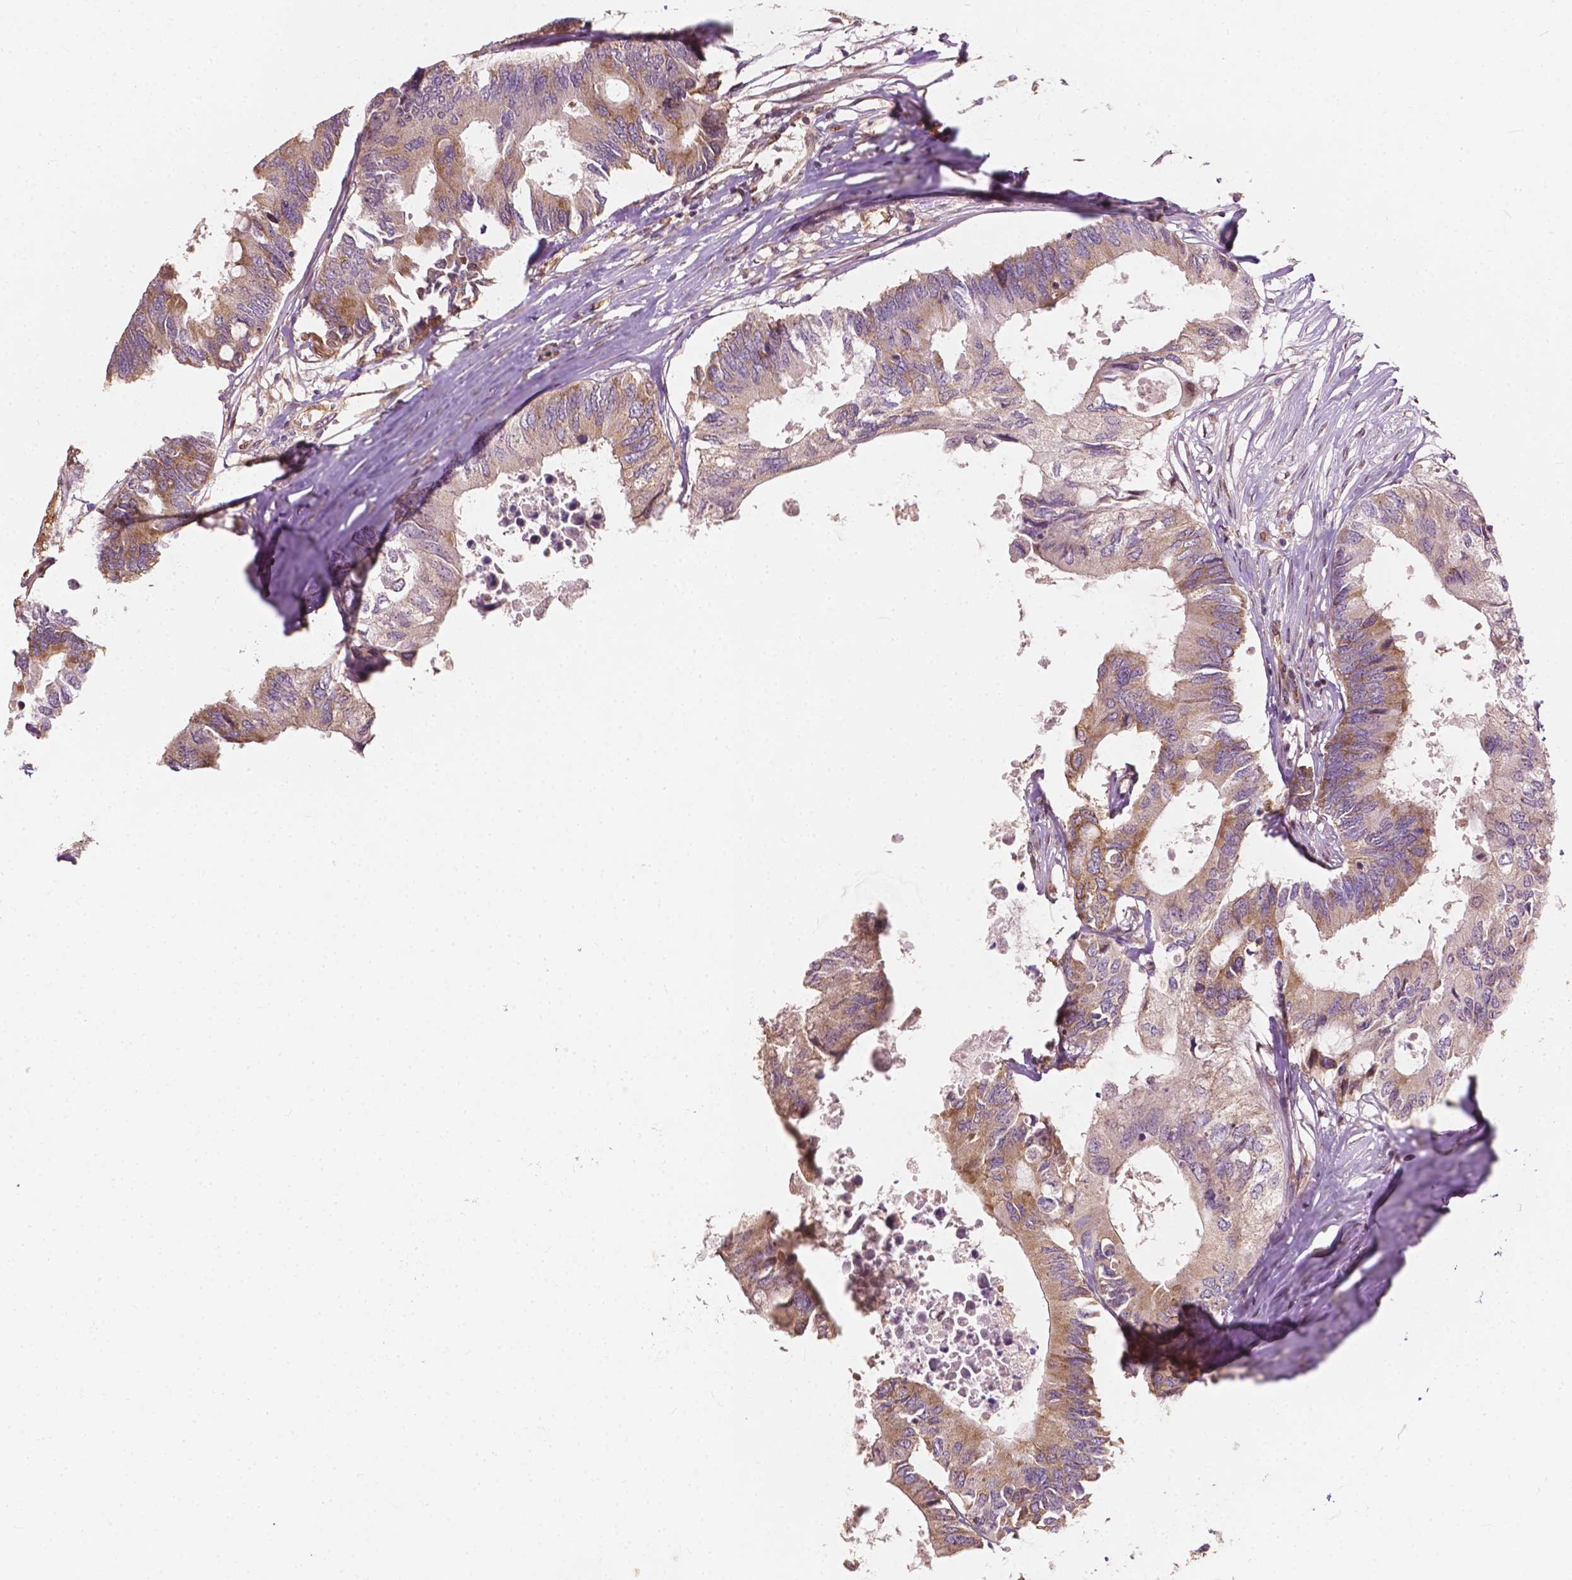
{"staining": {"intensity": "moderate", "quantity": ">75%", "location": "cytoplasmic/membranous"}, "tissue": "colorectal cancer", "cell_type": "Tumor cells", "image_type": "cancer", "snomed": [{"axis": "morphology", "description": "Adenocarcinoma, NOS"}, {"axis": "topography", "description": "Colon"}], "caption": "Protein staining exhibits moderate cytoplasmic/membranous positivity in approximately >75% of tumor cells in colorectal cancer (adenocarcinoma).", "gene": "G3BP1", "patient": {"sex": "male", "age": 71}}